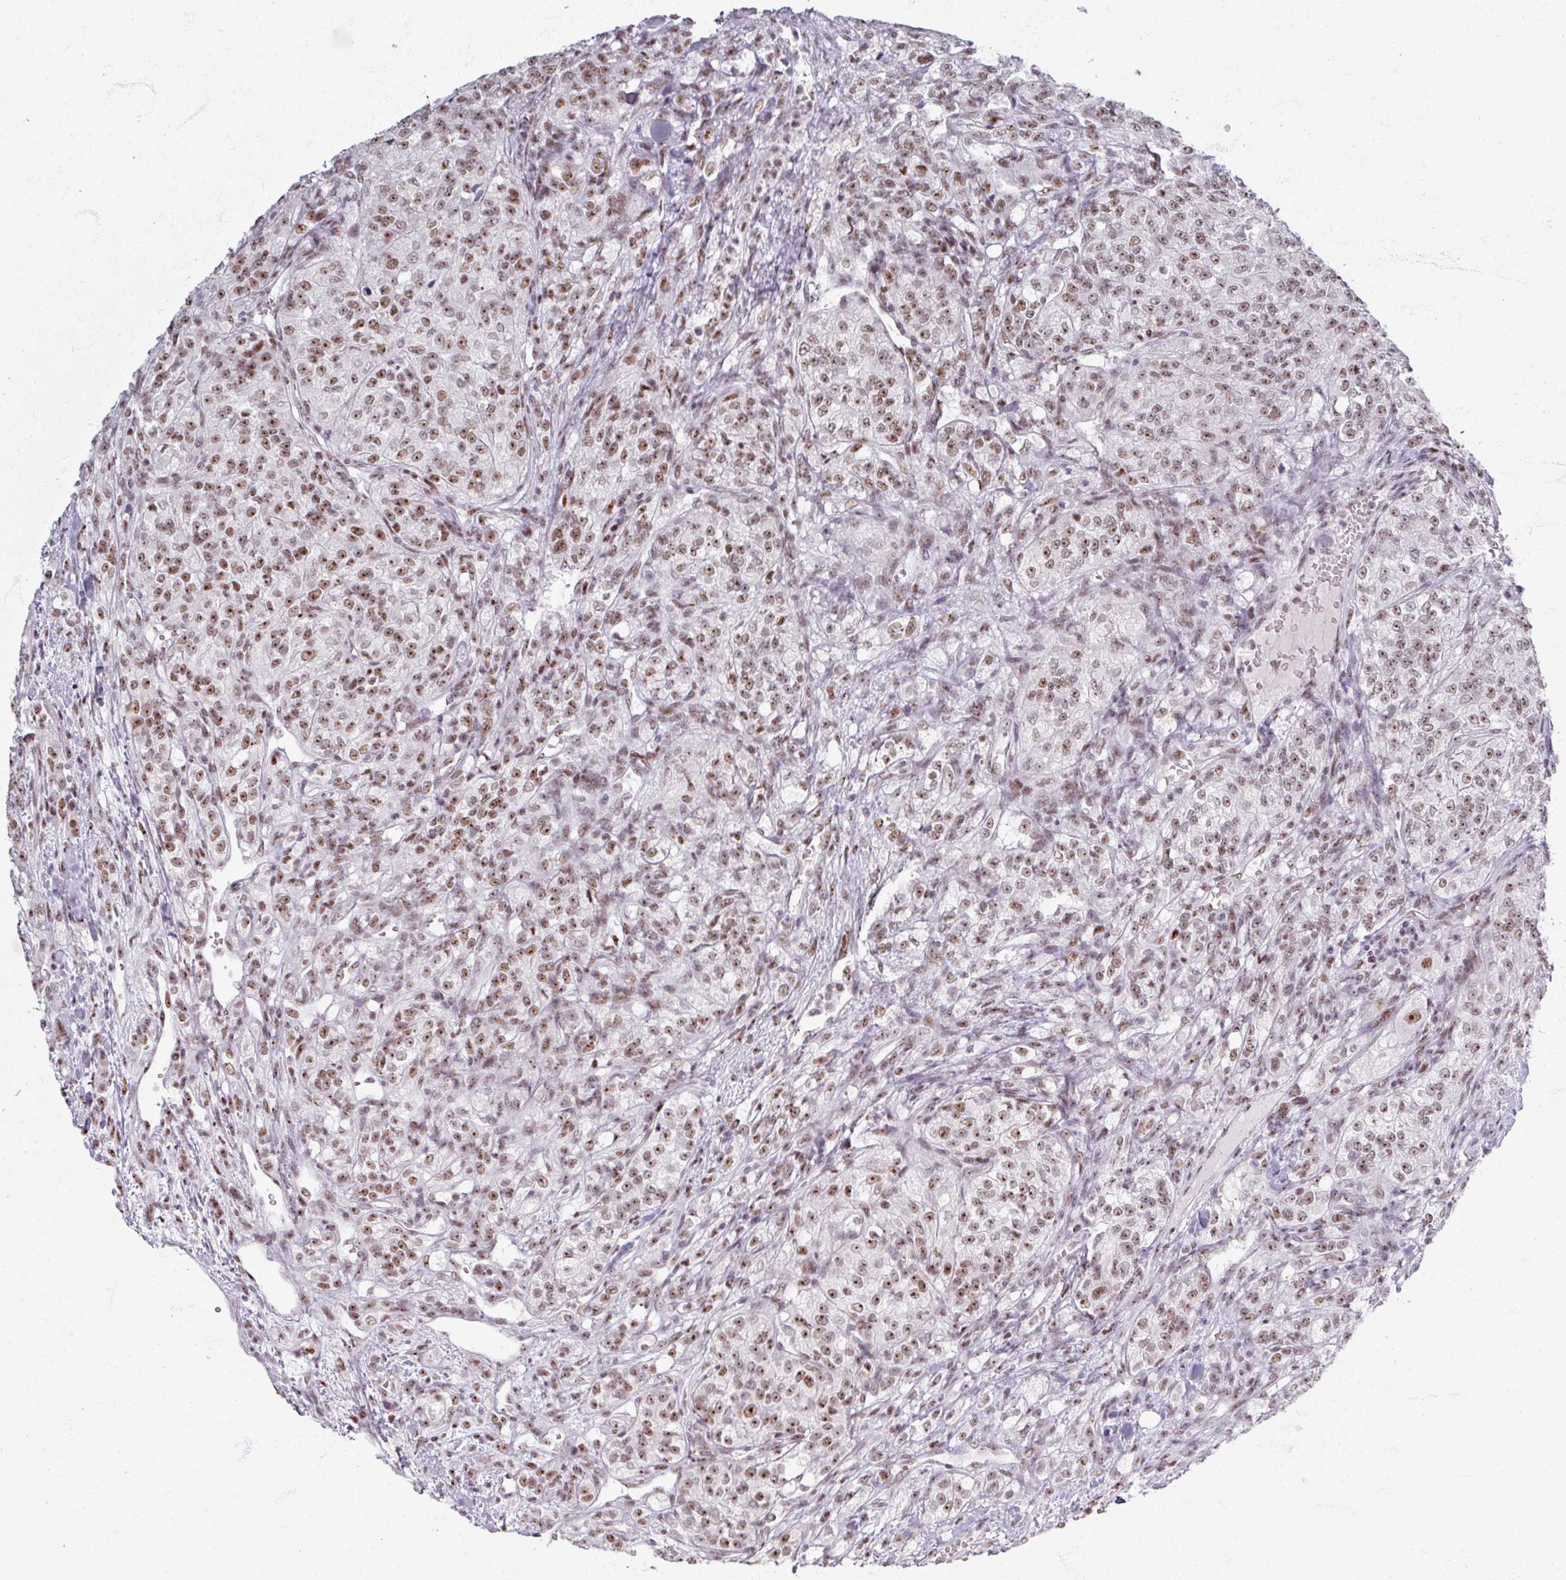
{"staining": {"intensity": "moderate", "quantity": ">75%", "location": "nuclear"}, "tissue": "renal cancer", "cell_type": "Tumor cells", "image_type": "cancer", "snomed": [{"axis": "morphology", "description": "Adenocarcinoma, NOS"}, {"axis": "topography", "description": "Kidney"}], "caption": "There is medium levels of moderate nuclear staining in tumor cells of renal cancer, as demonstrated by immunohistochemical staining (brown color).", "gene": "ADAR", "patient": {"sex": "female", "age": 63}}